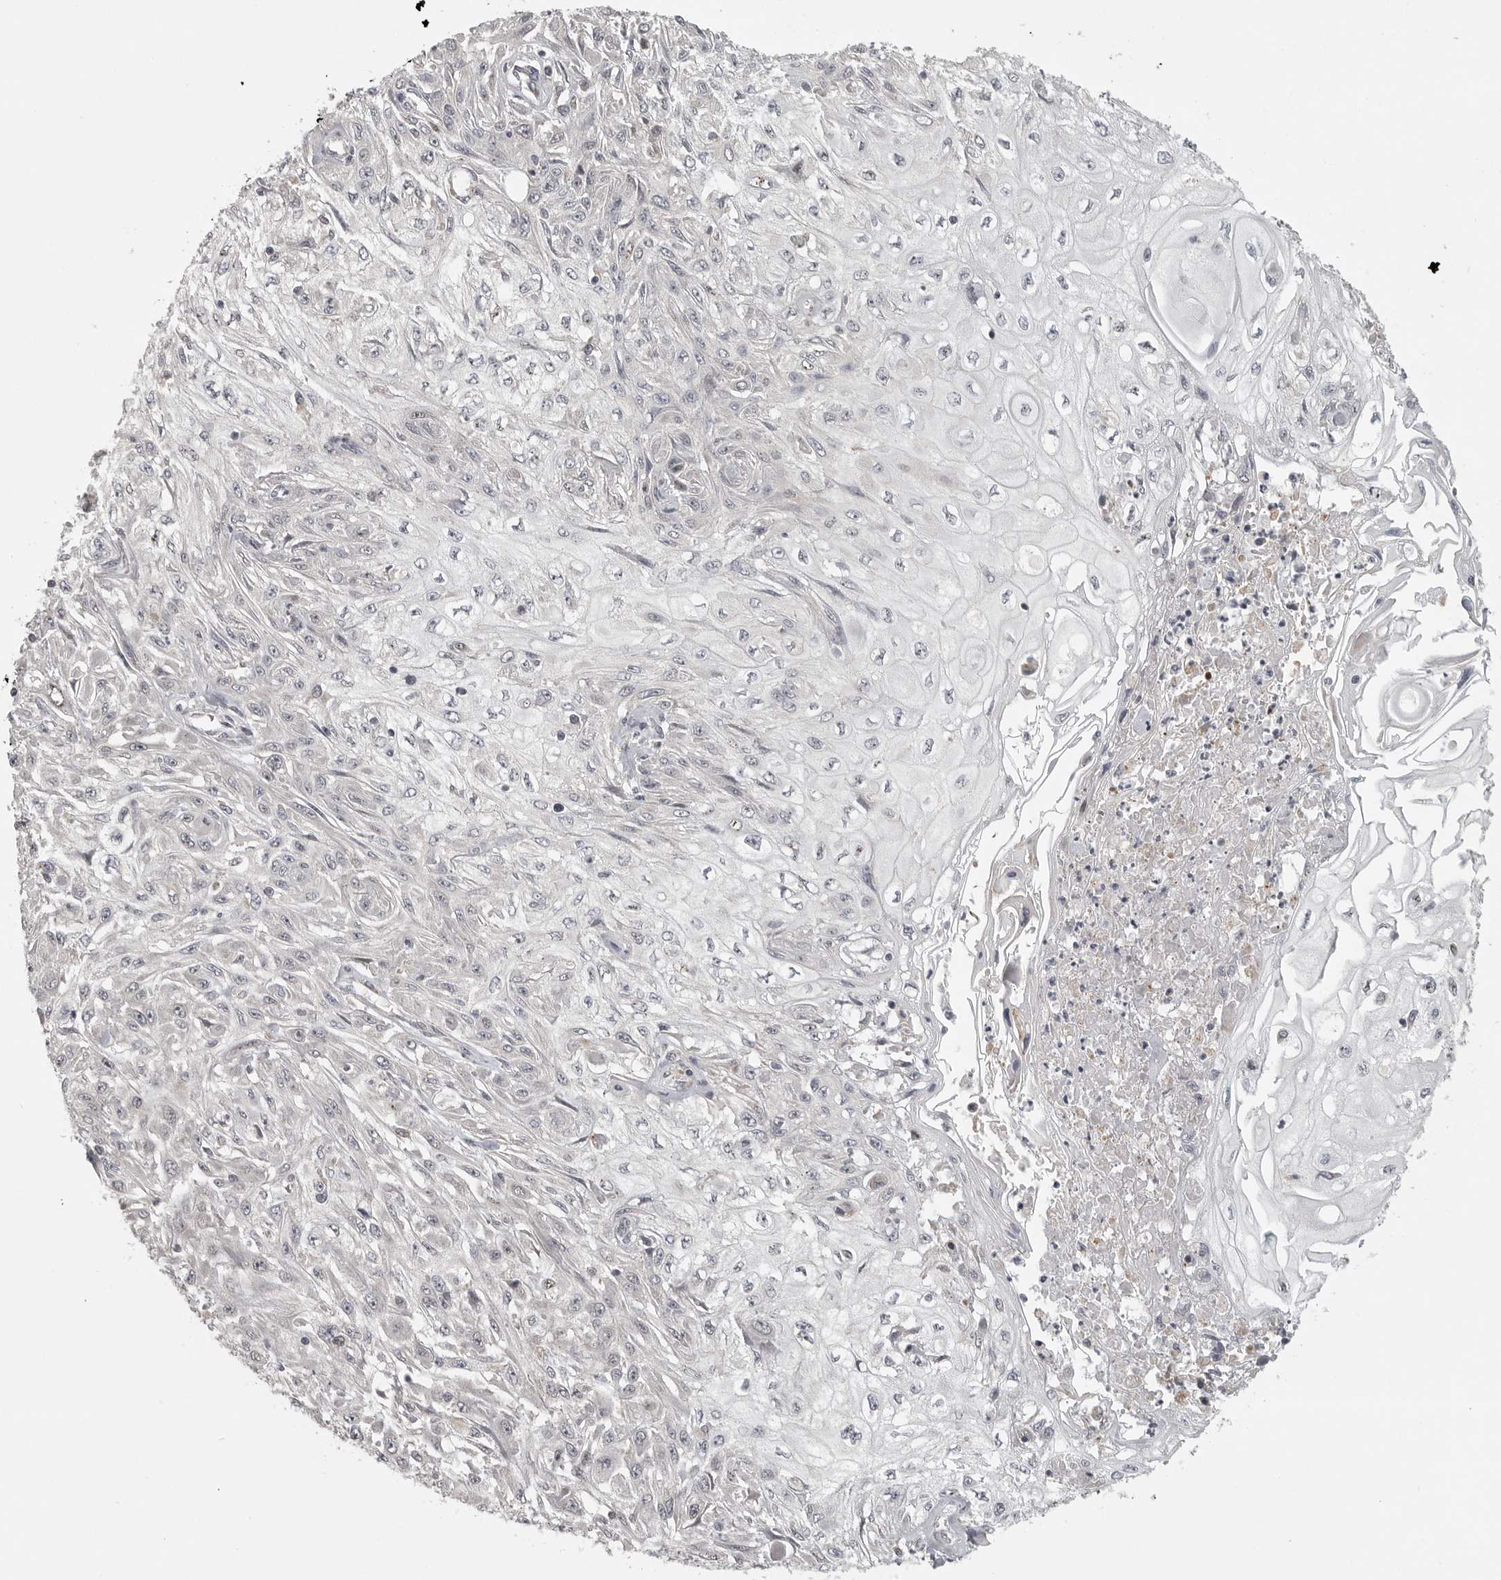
{"staining": {"intensity": "negative", "quantity": "none", "location": "none"}, "tissue": "skin cancer", "cell_type": "Tumor cells", "image_type": "cancer", "snomed": [{"axis": "morphology", "description": "Squamous cell carcinoma, NOS"}, {"axis": "morphology", "description": "Squamous cell carcinoma, metastatic, NOS"}, {"axis": "topography", "description": "Skin"}, {"axis": "topography", "description": "Lymph node"}], "caption": "Immunohistochemistry (IHC) photomicrograph of neoplastic tissue: human skin cancer (metastatic squamous cell carcinoma) stained with DAB reveals no significant protein staining in tumor cells.", "gene": "POLE2", "patient": {"sex": "male", "age": 75}}